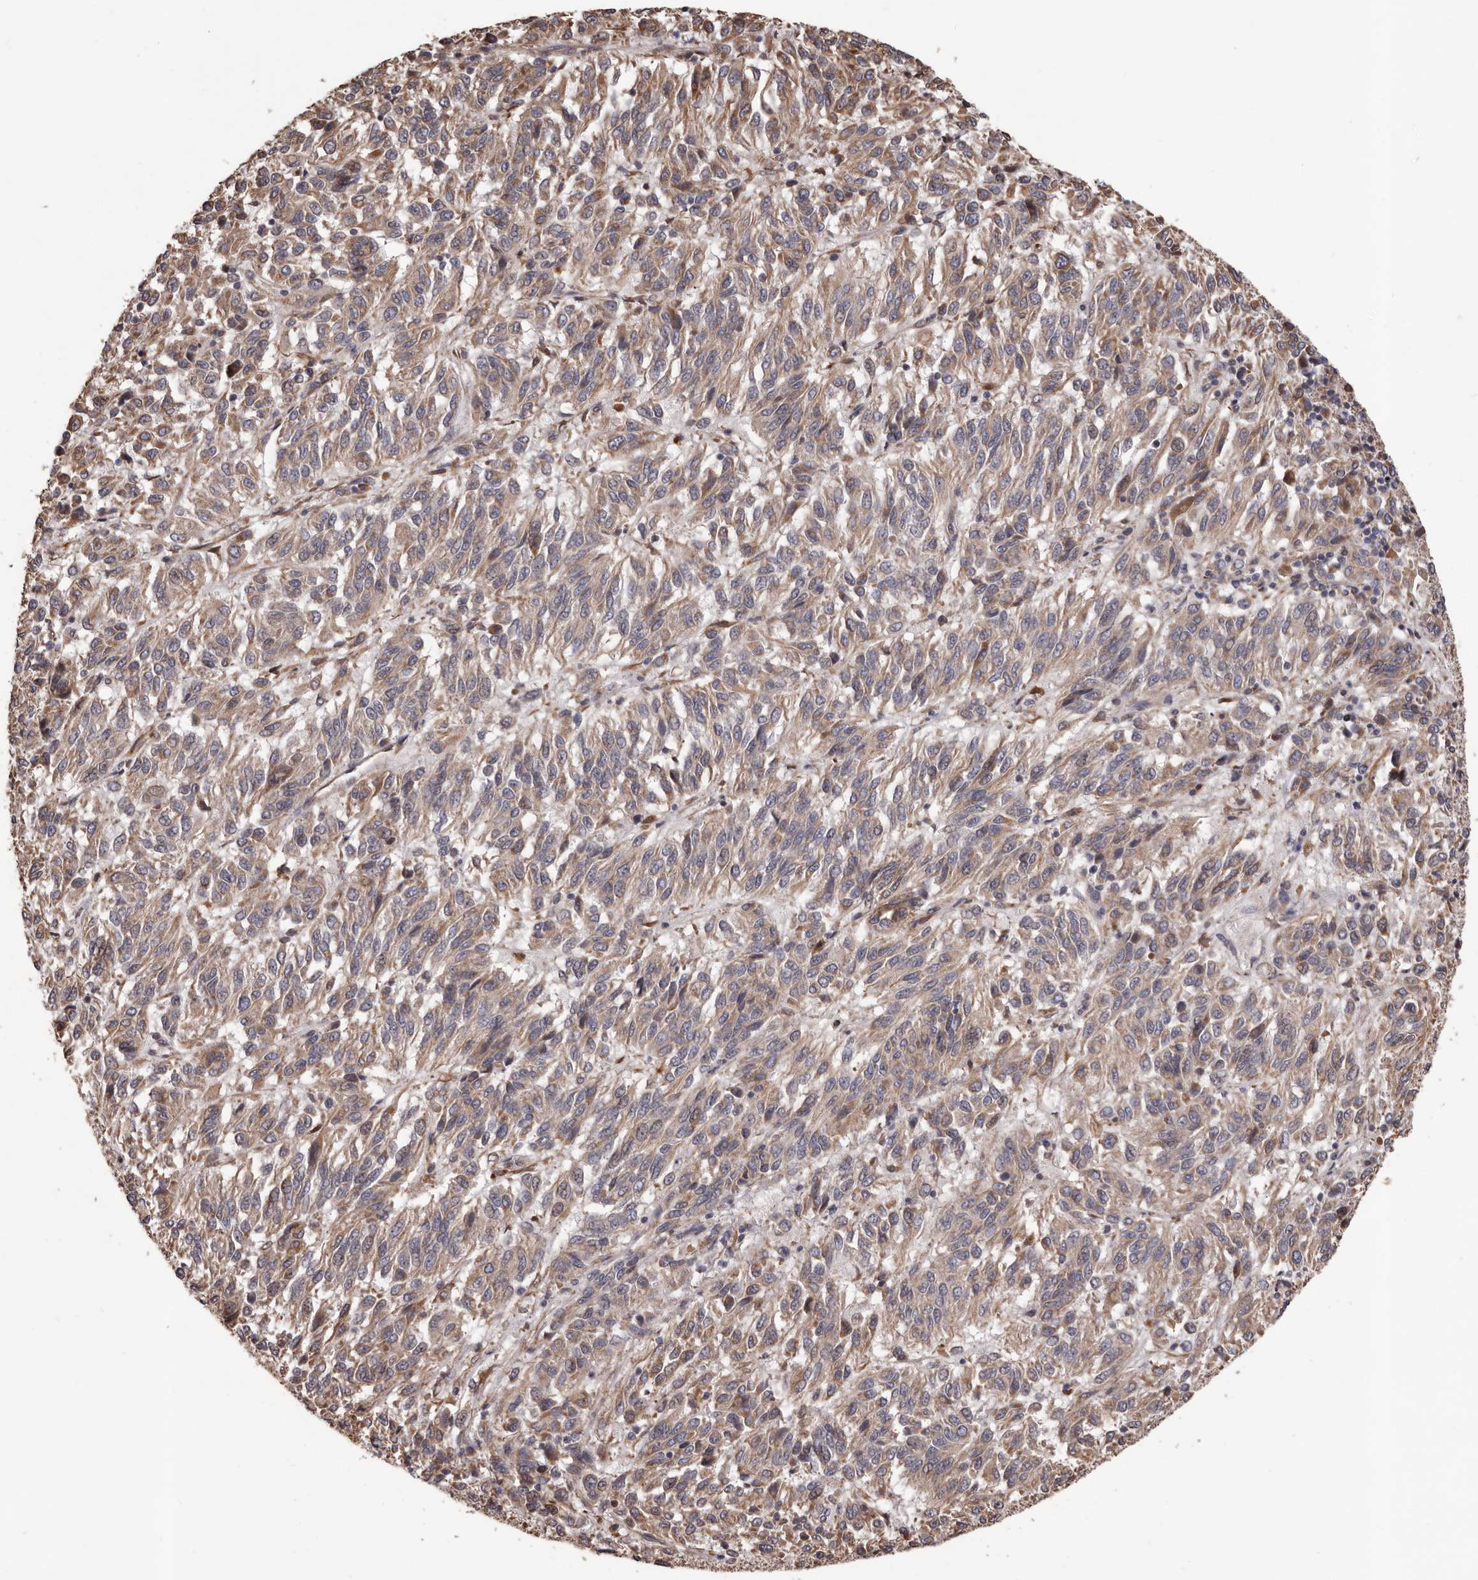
{"staining": {"intensity": "weak", "quantity": "25%-75%", "location": "cytoplasmic/membranous"}, "tissue": "melanoma", "cell_type": "Tumor cells", "image_type": "cancer", "snomed": [{"axis": "morphology", "description": "Malignant melanoma, Metastatic site"}, {"axis": "topography", "description": "Lung"}], "caption": "Weak cytoplasmic/membranous protein expression is seen in approximately 25%-75% of tumor cells in melanoma.", "gene": "CEP104", "patient": {"sex": "male", "age": 64}}